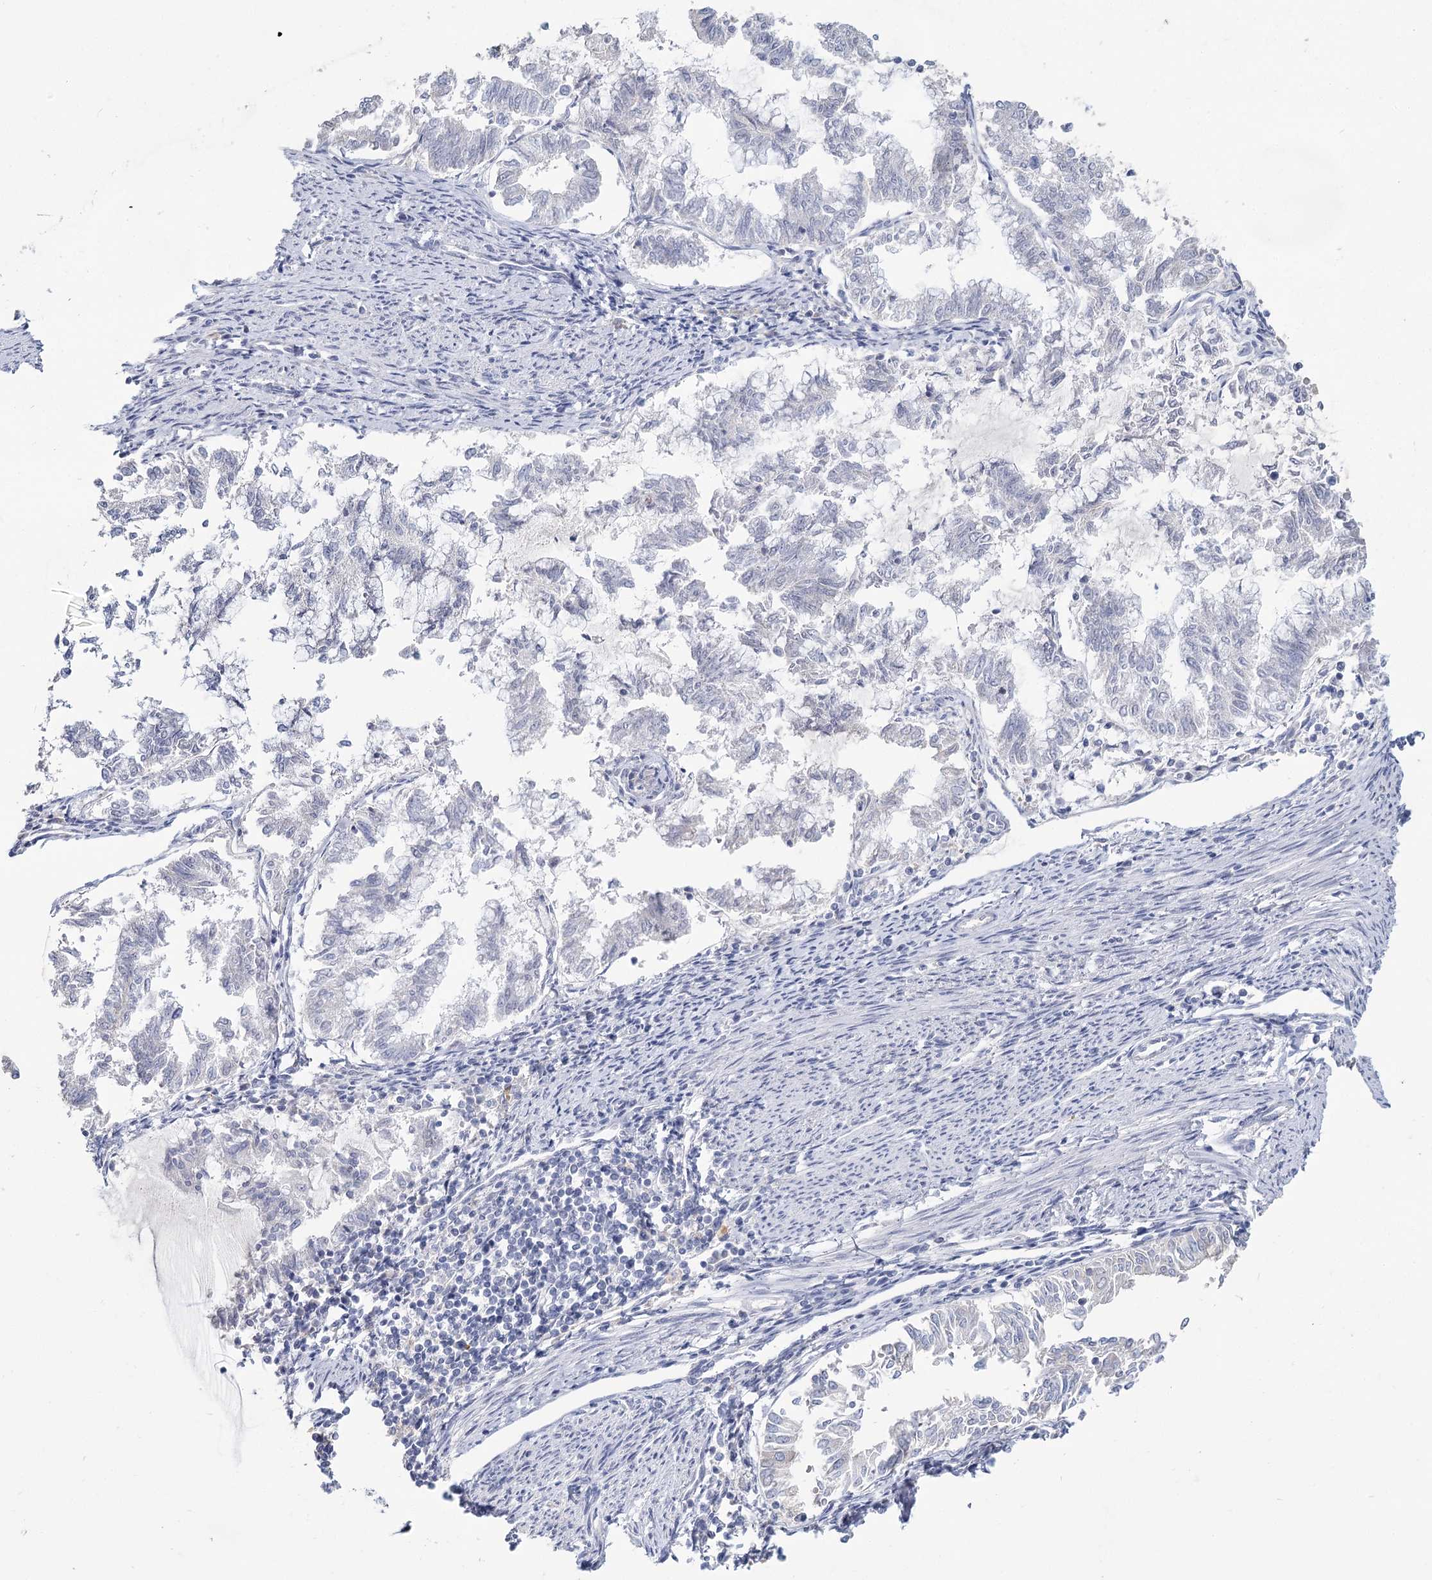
{"staining": {"intensity": "negative", "quantity": "none", "location": "none"}, "tissue": "endometrial cancer", "cell_type": "Tumor cells", "image_type": "cancer", "snomed": [{"axis": "morphology", "description": "Adenocarcinoma, NOS"}, {"axis": "topography", "description": "Endometrium"}], "caption": "IHC photomicrograph of neoplastic tissue: endometrial adenocarcinoma stained with DAB shows no significant protein expression in tumor cells.", "gene": "ARHGAP44", "patient": {"sex": "female", "age": 79}}